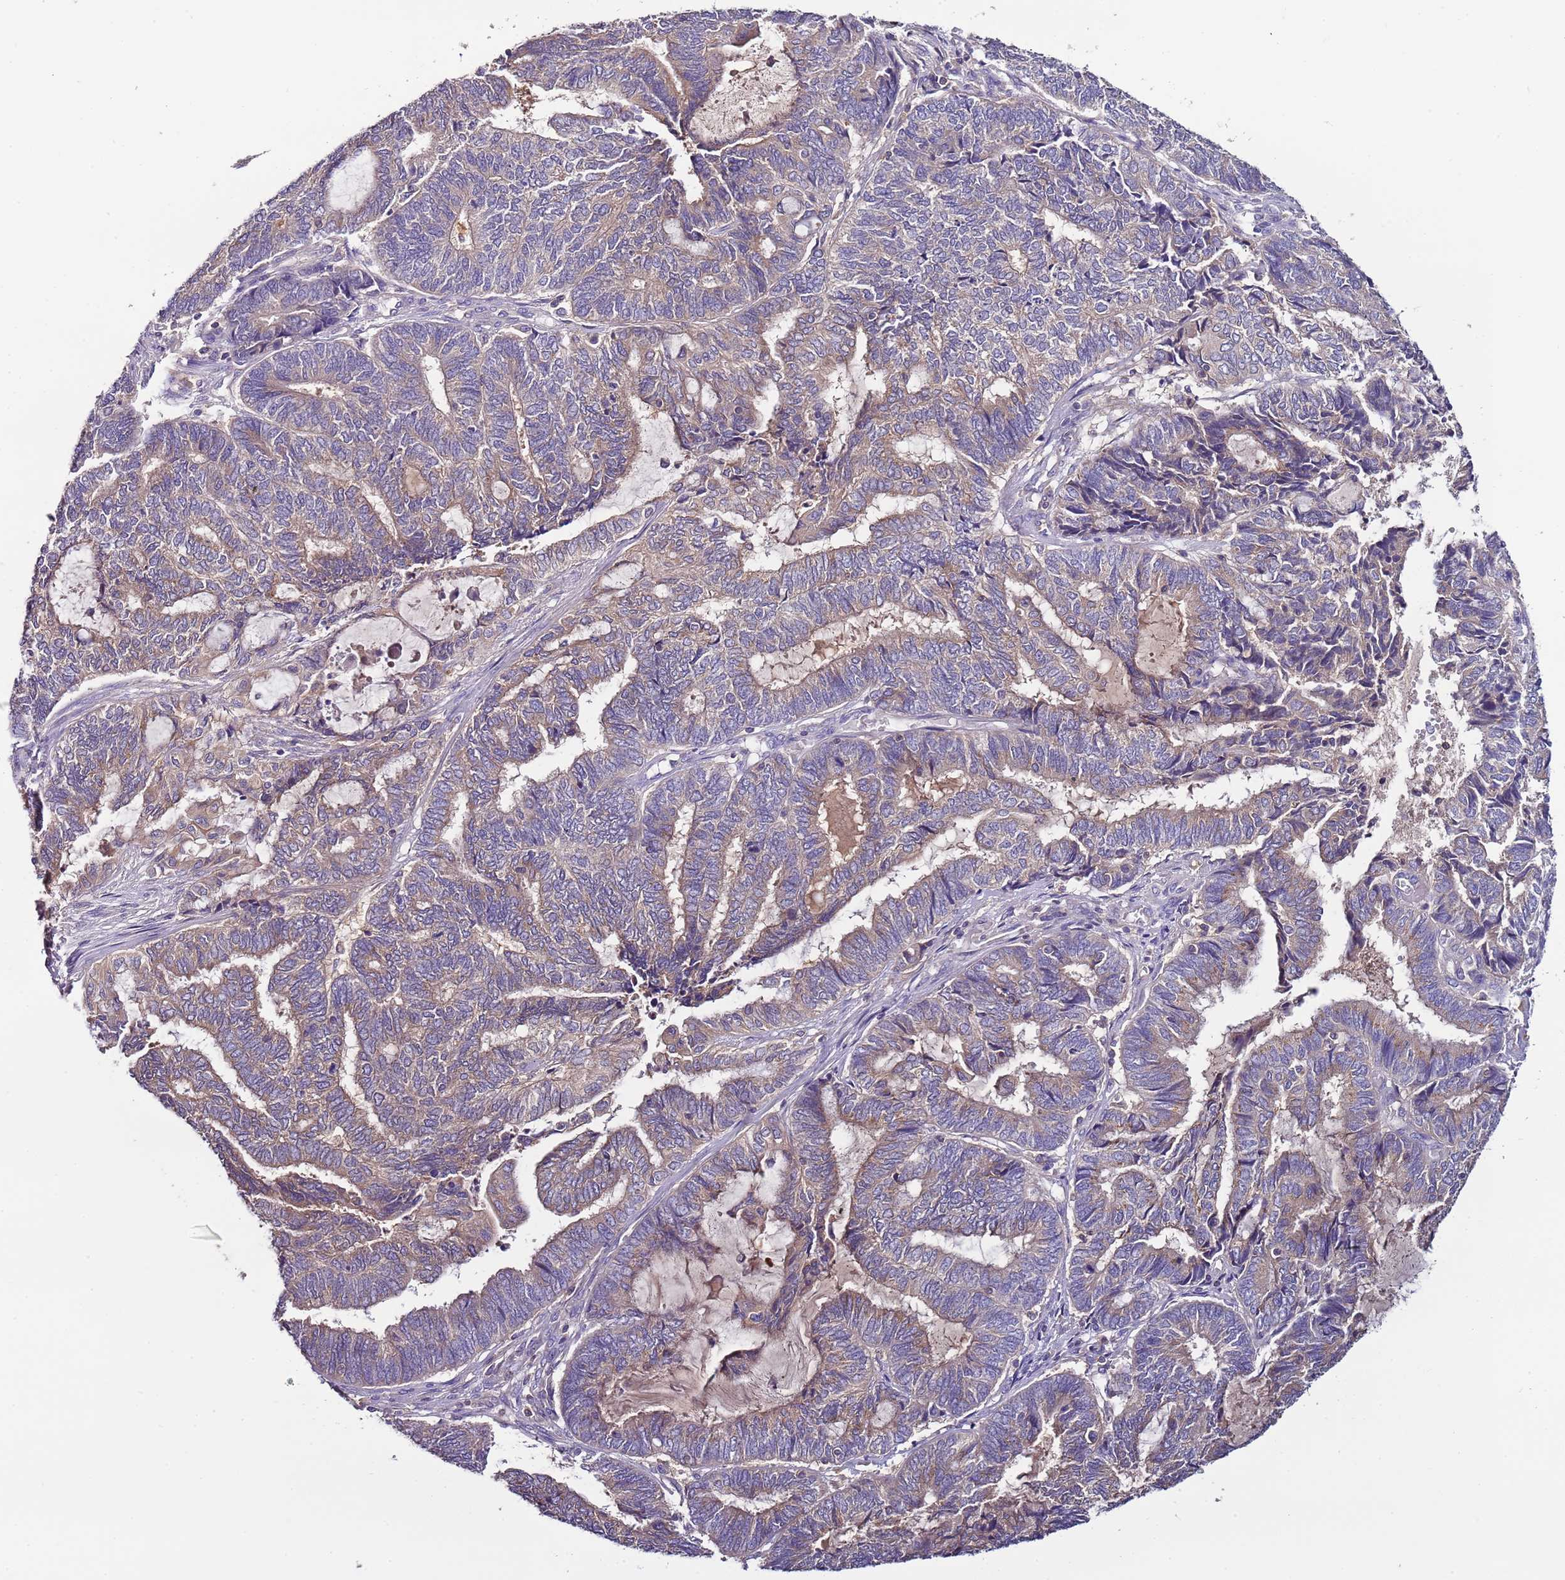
{"staining": {"intensity": "weak", "quantity": ">75%", "location": "cytoplasmic/membranous"}, "tissue": "endometrial cancer", "cell_type": "Tumor cells", "image_type": "cancer", "snomed": [{"axis": "morphology", "description": "Adenocarcinoma, NOS"}, {"axis": "topography", "description": "Uterus"}, {"axis": "topography", "description": "Endometrium"}], "caption": "Brown immunohistochemical staining in endometrial cancer (adenocarcinoma) demonstrates weak cytoplasmic/membranous positivity in approximately >75% of tumor cells.", "gene": "IGIP", "patient": {"sex": "female", "age": 70}}